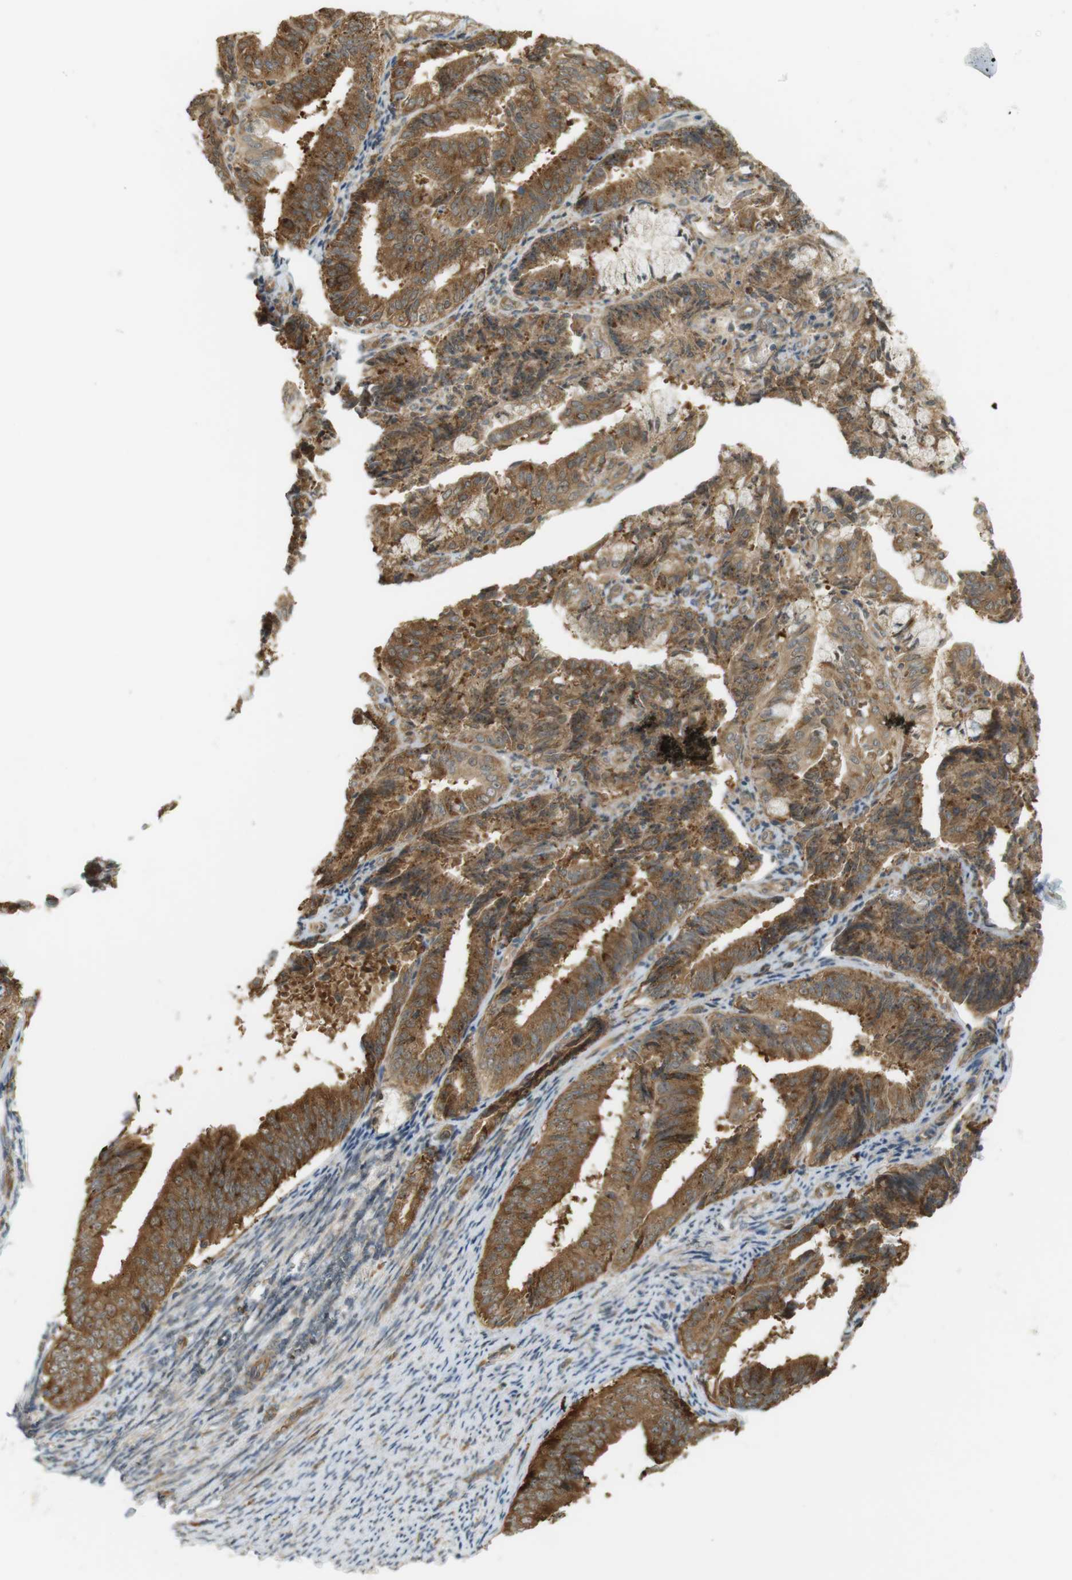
{"staining": {"intensity": "strong", "quantity": ">75%", "location": "cytoplasmic/membranous,nuclear"}, "tissue": "endometrial cancer", "cell_type": "Tumor cells", "image_type": "cancer", "snomed": [{"axis": "morphology", "description": "Adenocarcinoma, NOS"}, {"axis": "topography", "description": "Endometrium"}], "caption": "Human endometrial cancer (adenocarcinoma) stained with a protein marker exhibits strong staining in tumor cells.", "gene": "PA2G4", "patient": {"sex": "female", "age": 63}}